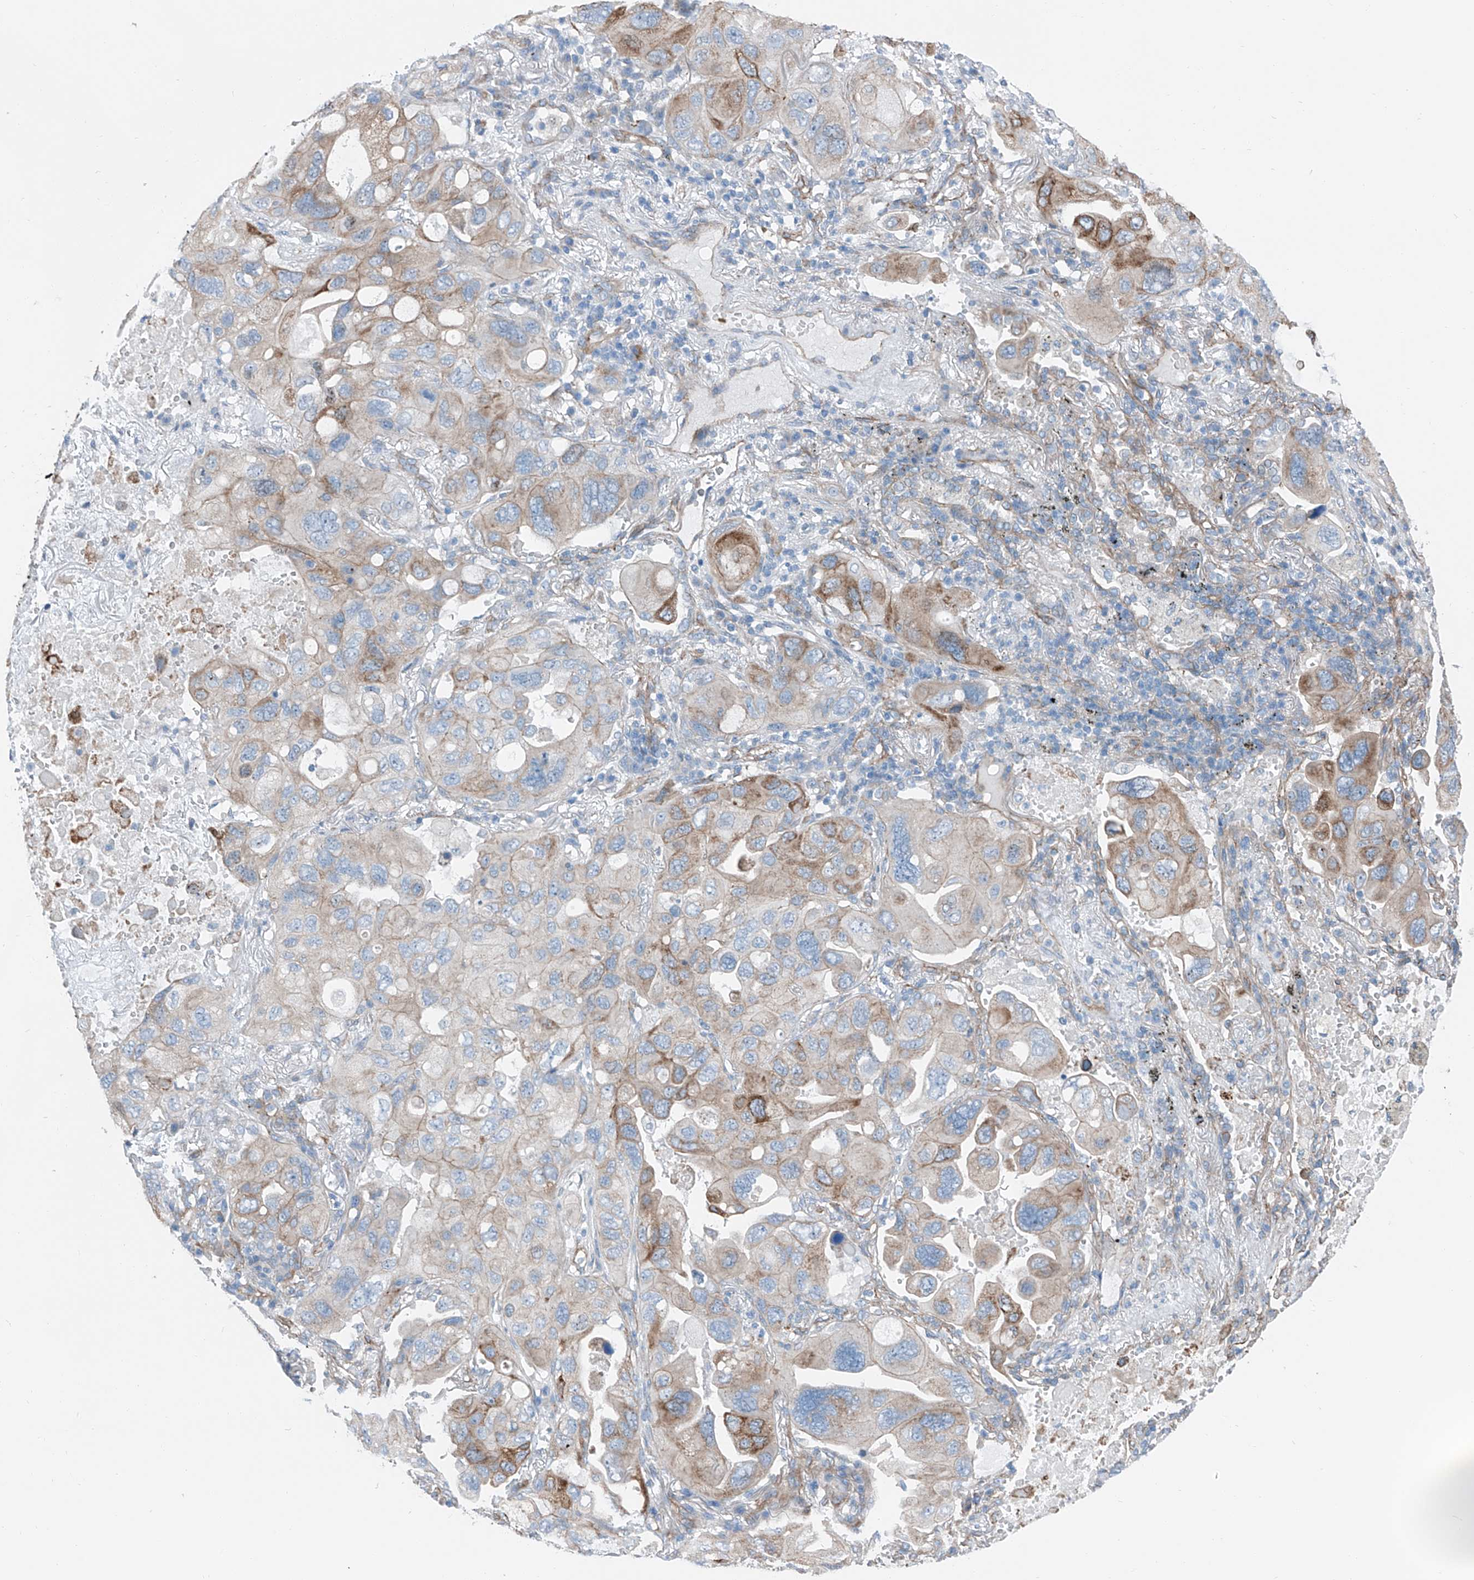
{"staining": {"intensity": "moderate", "quantity": "<25%", "location": "cytoplasmic/membranous"}, "tissue": "lung cancer", "cell_type": "Tumor cells", "image_type": "cancer", "snomed": [{"axis": "morphology", "description": "Squamous cell carcinoma, NOS"}, {"axis": "topography", "description": "Lung"}], "caption": "This is an image of immunohistochemistry staining of lung cancer, which shows moderate positivity in the cytoplasmic/membranous of tumor cells.", "gene": "THEMIS2", "patient": {"sex": "female", "age": 73}}